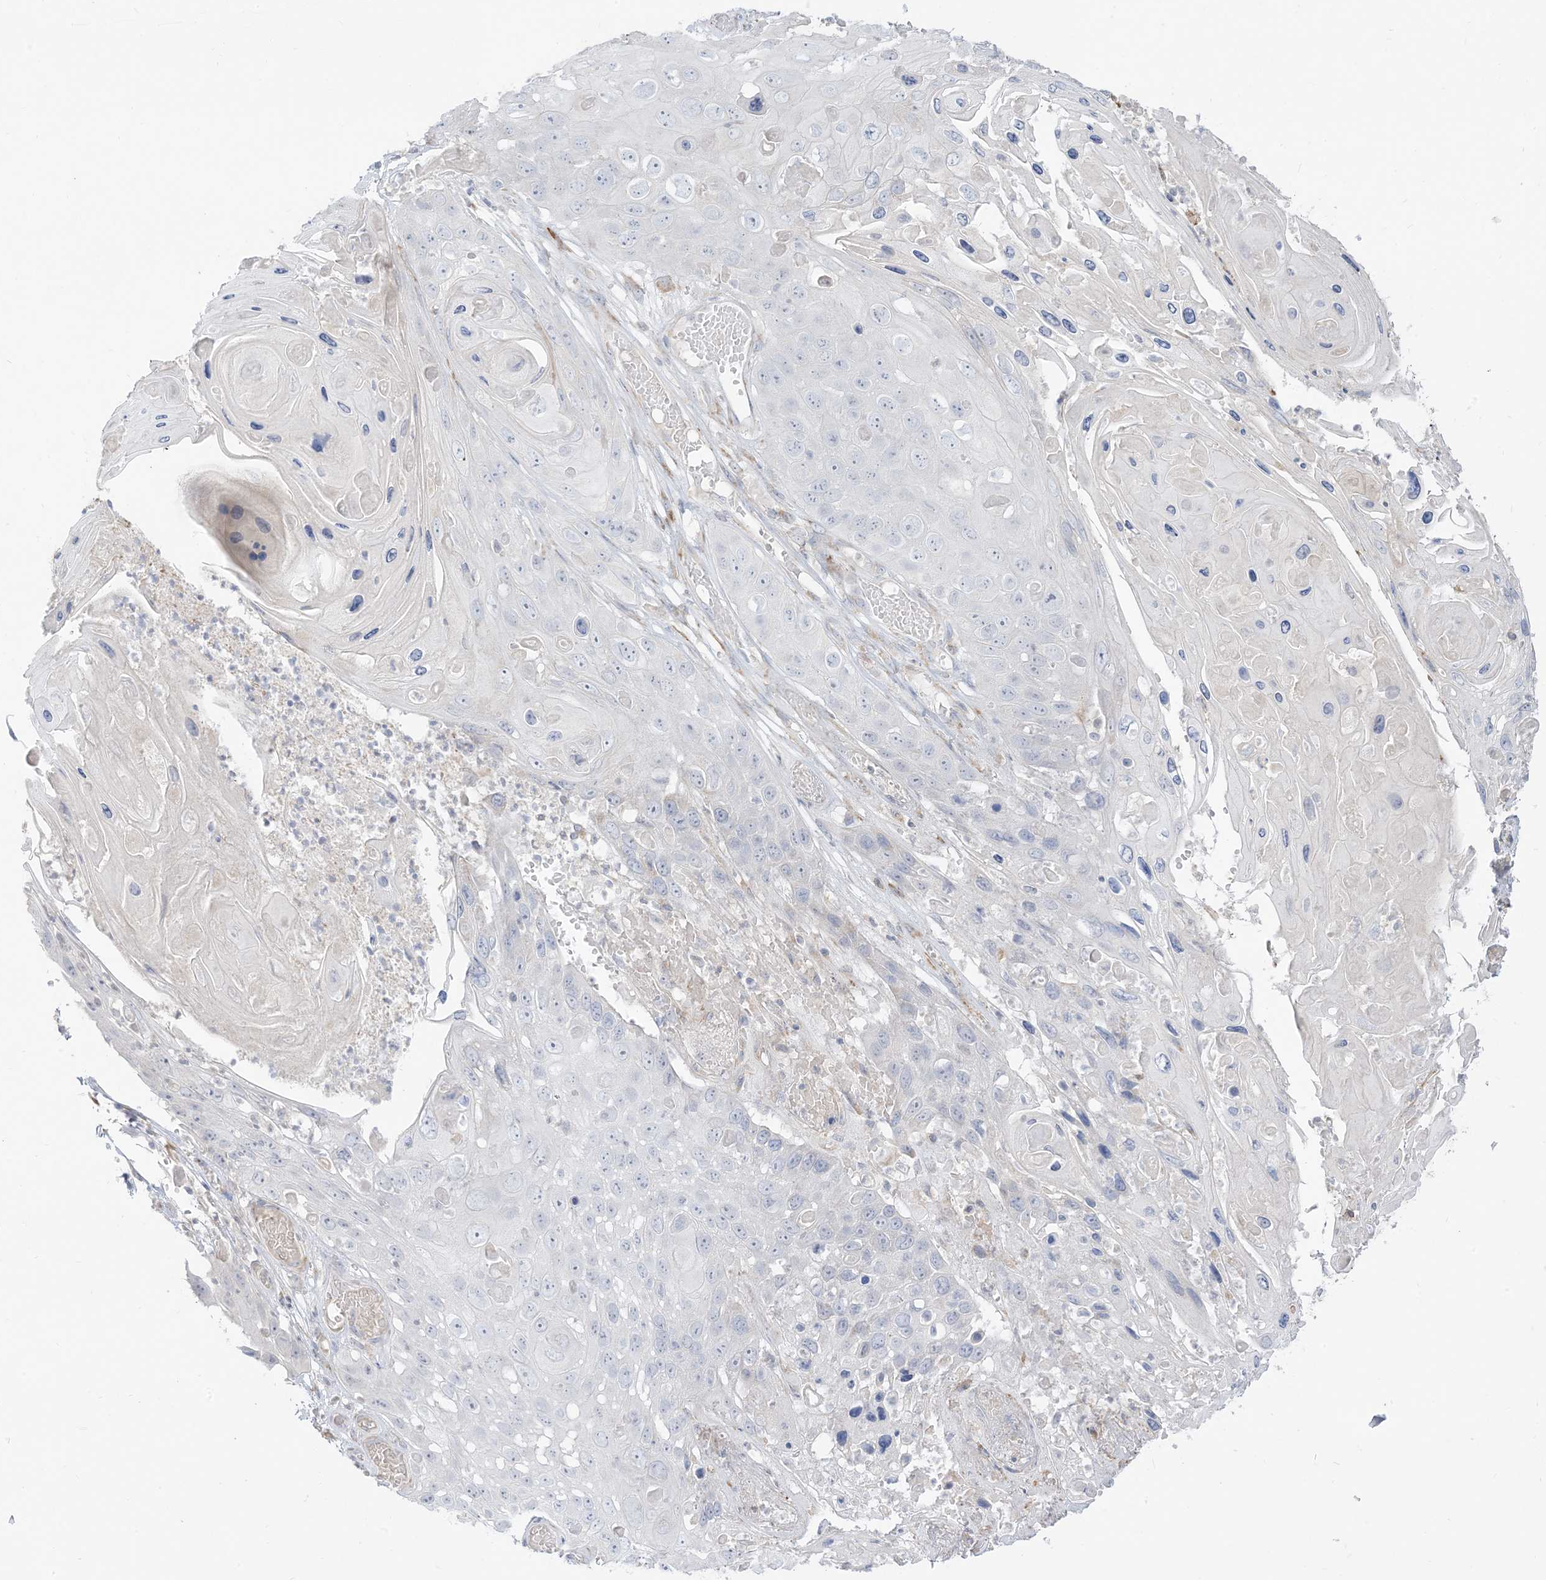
{"staining": {"intensity": "negative", "quantity": "none", "location": "none"}, "tissue": "skin cancer", "cell_type": "Tumor cells", "image_type": "cancer", "snomed": [{"axis": "morphology", "description": "Squamous cell carcinoma, NOS"}, {"axis": "topography", "description": "Skin"}], "caption": "Immunohistochemistry image of human squamous cell carcinoma (skin) stained for a protein (brown), which displays no staining in tumor cells.", "gene": "LOXL3", "patient": {"sex": "male", "age": 55}}